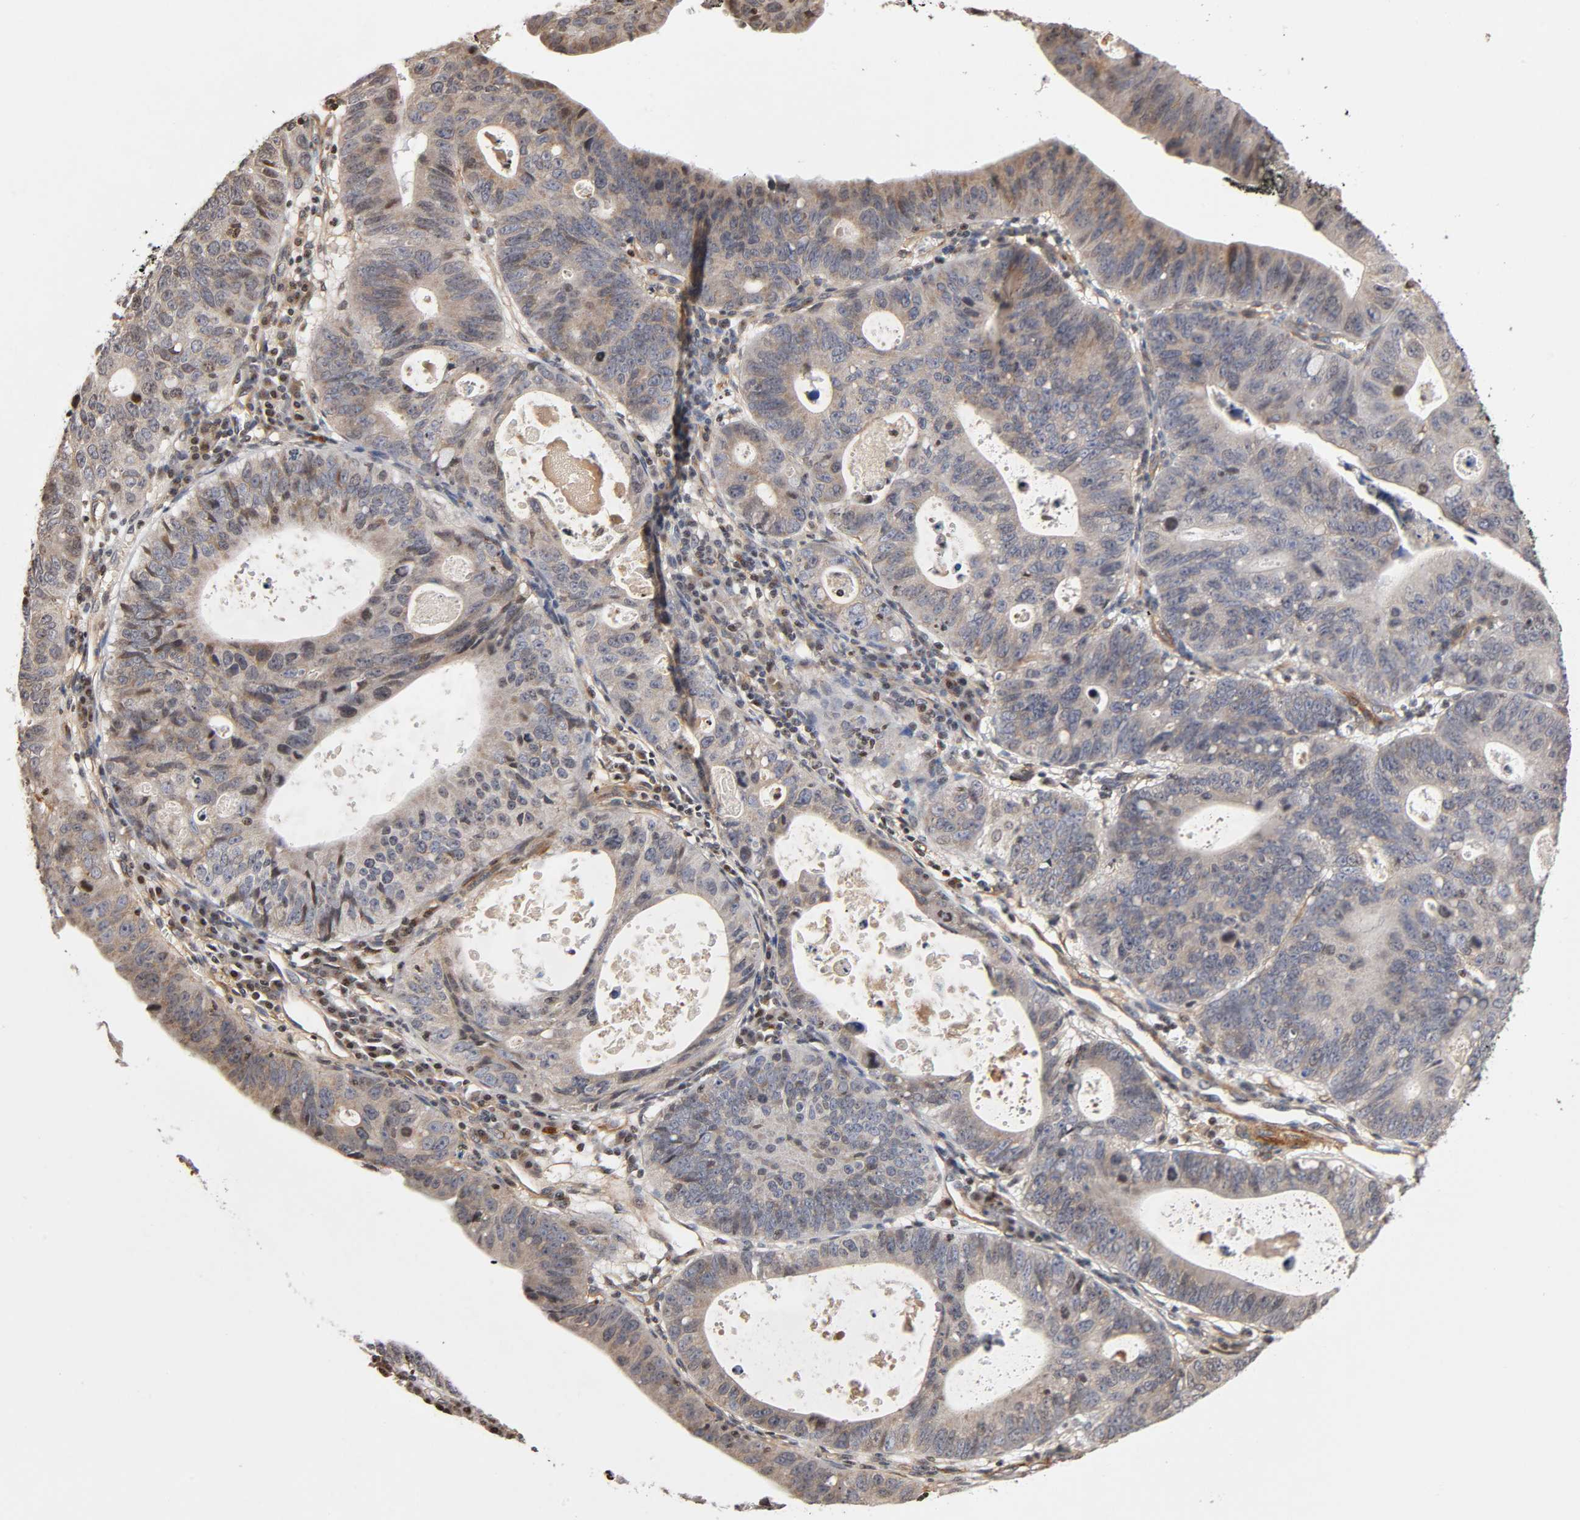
{"staining": {"intensity": "negative", "quantity": "none", "location": "none"}, "tissue": "stomach cancer", "cell_type": "Tumor cells", "image_type": "cancer", "snomed": [{"axis": "morphology", "description": "Adenocarcinoma, NOS"}, {"axis": "topography", "description": "Stomach"}], "caption": "A histopathology image of human stomach adenocarcinoma is negative for staining in tumor cells. (DAB (3,3'-diaminobenzidine) immunohistochemistry (IHC) visualized using brightfield microscopy, high magnification).", "gene": "ITGAV", "patient": {"sex": "male", "age": 59}}